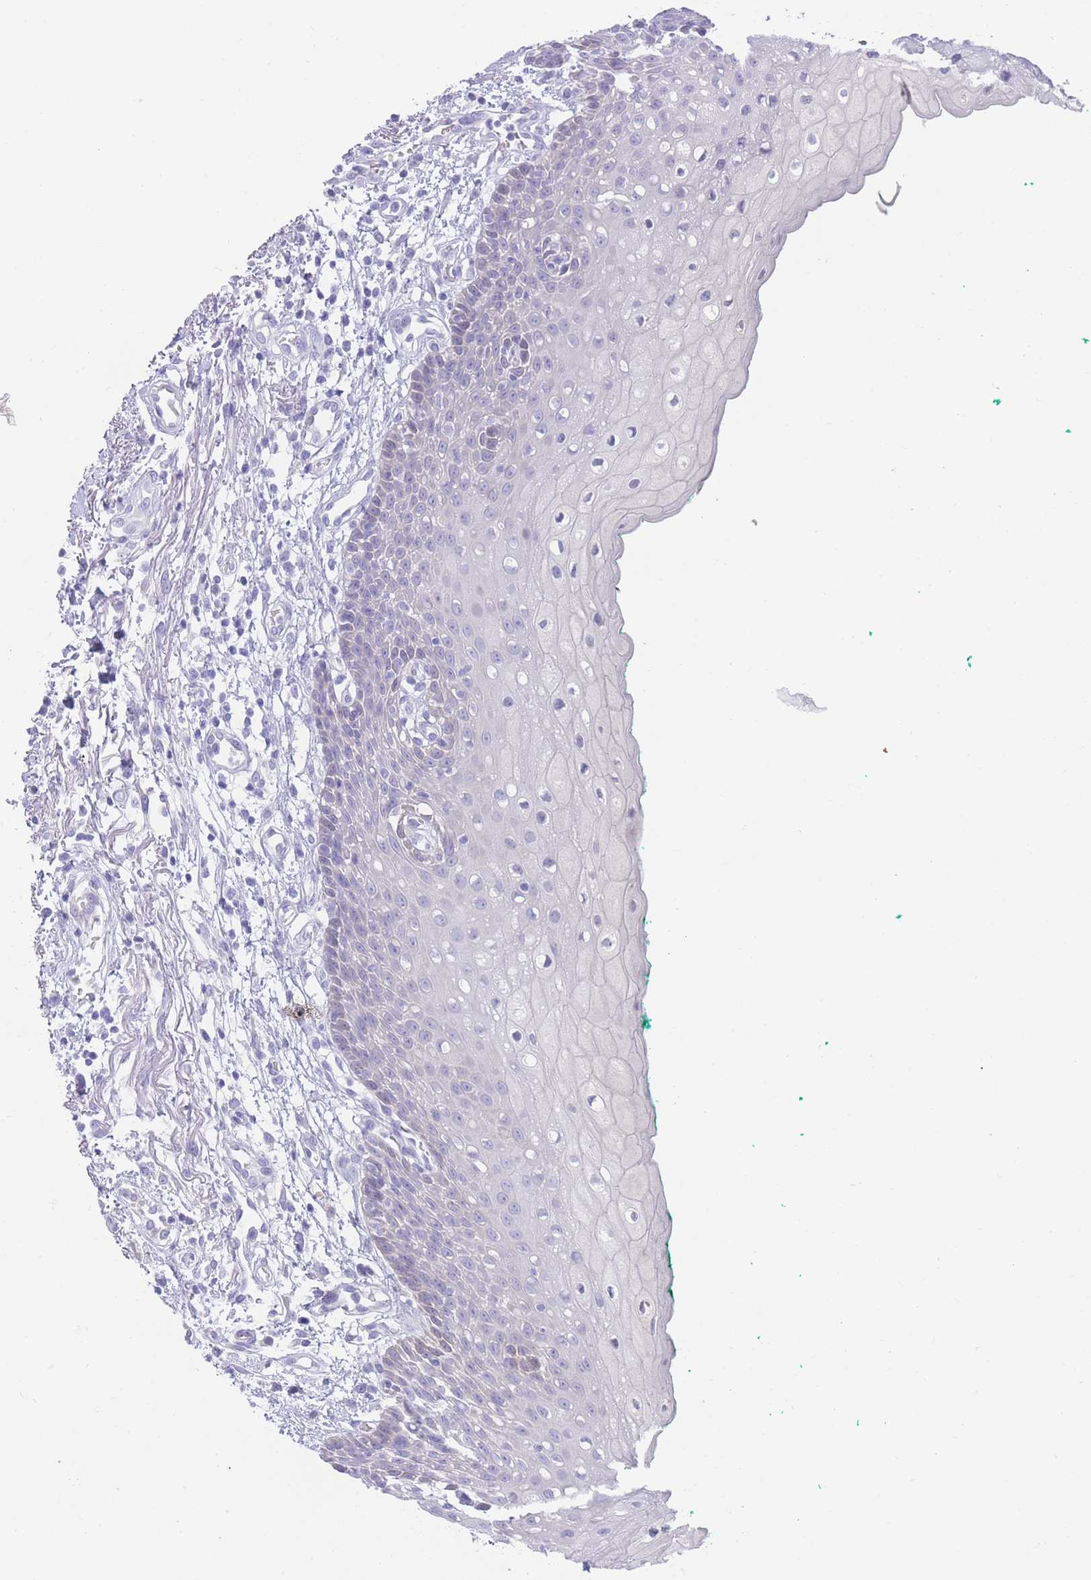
{"staining": {"intensity": "weak", "quantity": "<25%", "location": "nuclear"}, "tissue": "oral mucosa", "cell_type": "Squamous epithelial cells", "image_type": "normal", "snomed": [{"axis": "morphology", "description": "Normal tissue, NOS"}, {"axis": "morphology", "description": "Squamous cell carcinoma, NOS"}, {"axis": "topography", "description": "Oral tissue"}, {"axis": "topography", "description": "Tounge, NOS"}, {"axis": "topography", "description": "Head-Neck"}], "caption": "DAB (3,3'-diaminobenzidine) immunohistochemical staining of normal human oral mucosa shows no significant positivity in squamous epithelial cells. (DAB (3,3'-diaminobenzidine) immunohistochemistry visualized using brightfield microscopy, high magnification).", "gene": "LRRC37A2", "patient": {"sex": "male", "age": 79}}